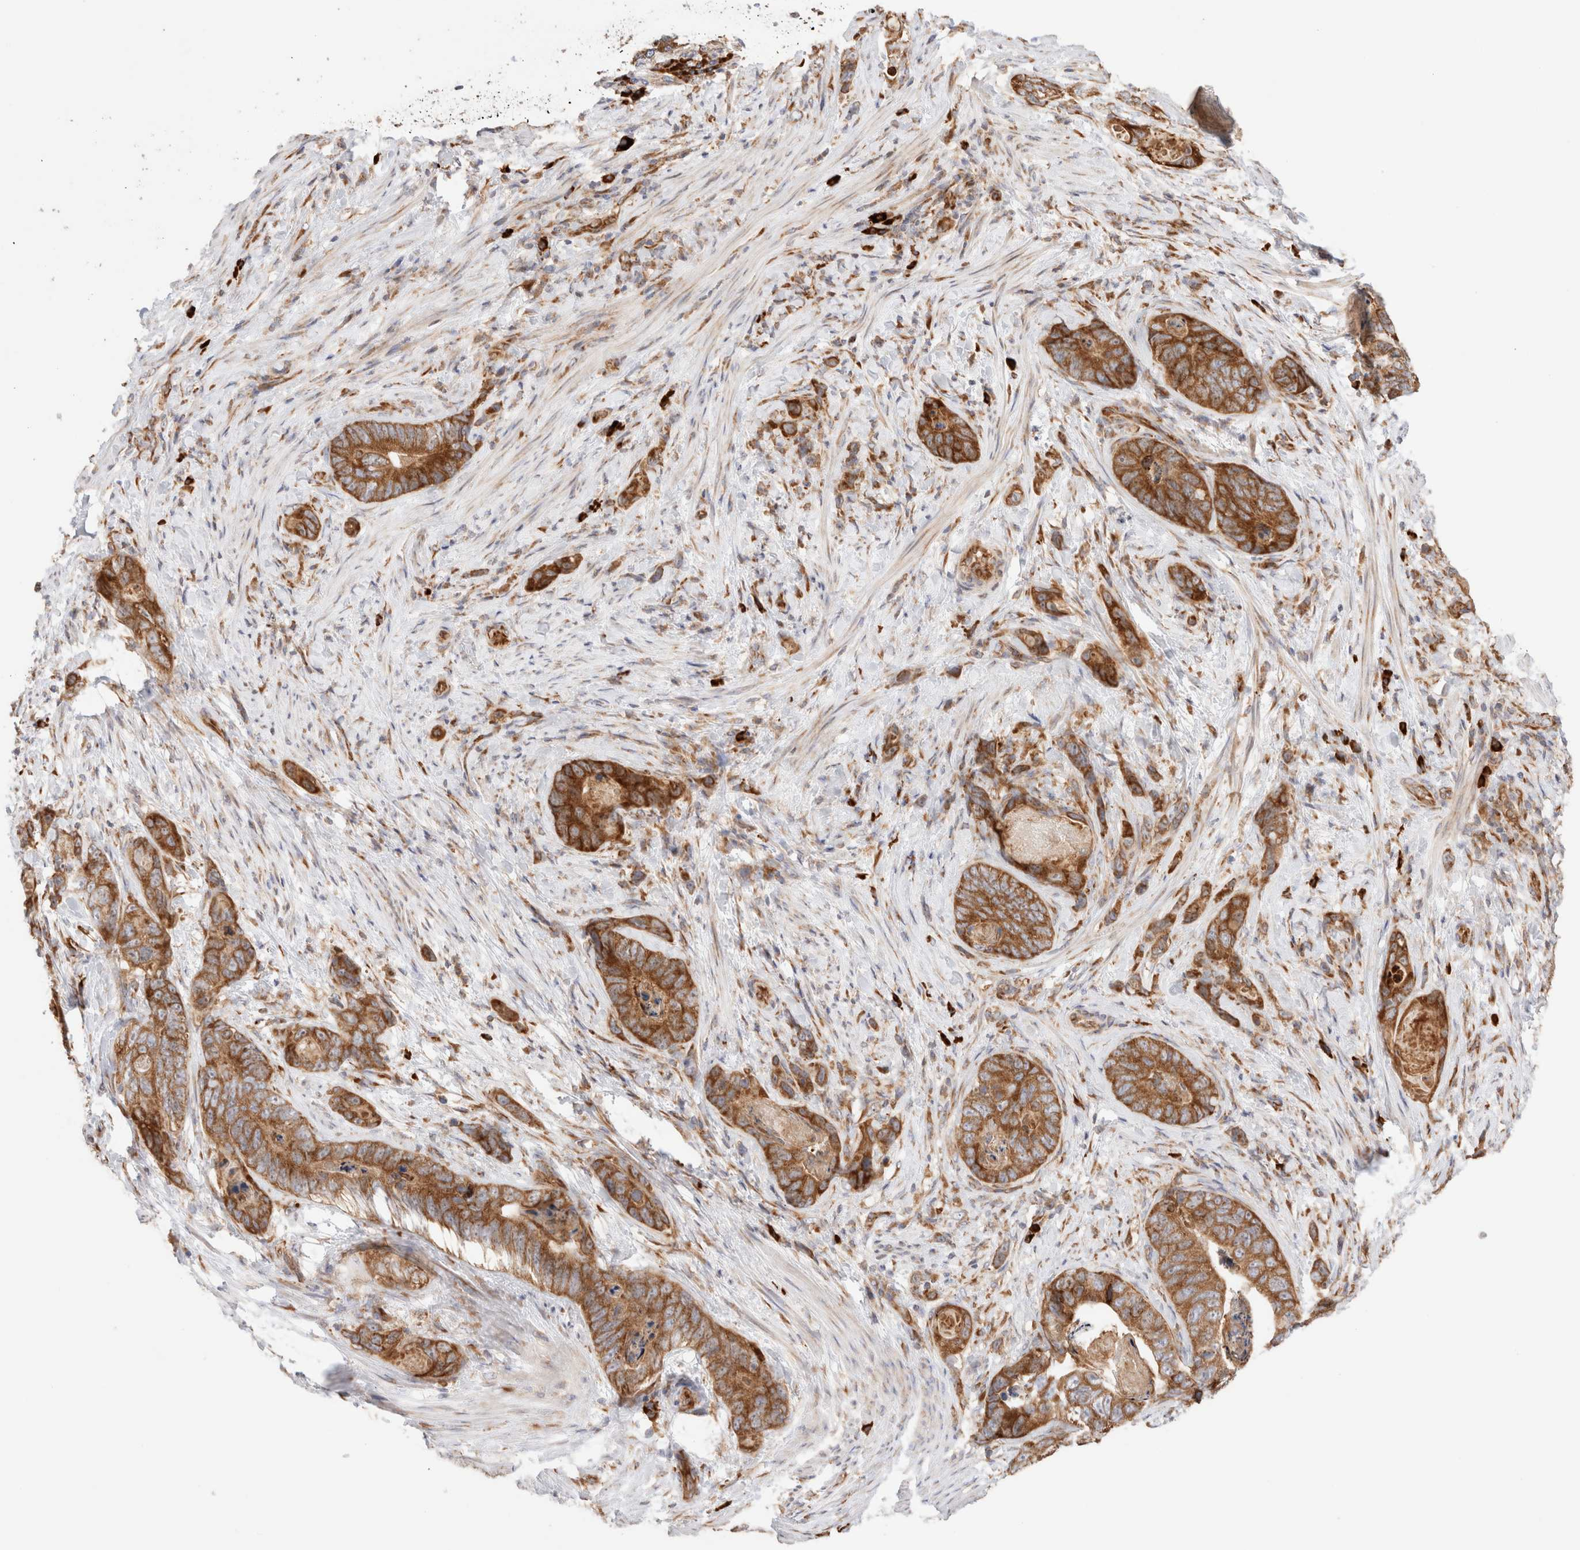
{"staining": {"intensity": "moderate", "quantity": ">75%", "location": "cytoplasmic/membranous"}, "tissue": "stomach cancer", "cell_type": "Tumor cells", "image_type": "cancer", "snomed": [{"axis": "morphology", "description": "Normal tissue, NOS"}, {"axis": "morphology", "description": "Adenocarcinoma, NOS"}, {"axis": "topography", "description": "Stomach"}], "caption": "Protein staining displays moderate cytoplasmic/membranous positivity in about >75% of tumor cells in stomach cancer (adenocarcinoma).", "gene": "UTS2B", "patient": {"sex": "female", "age": 89}}